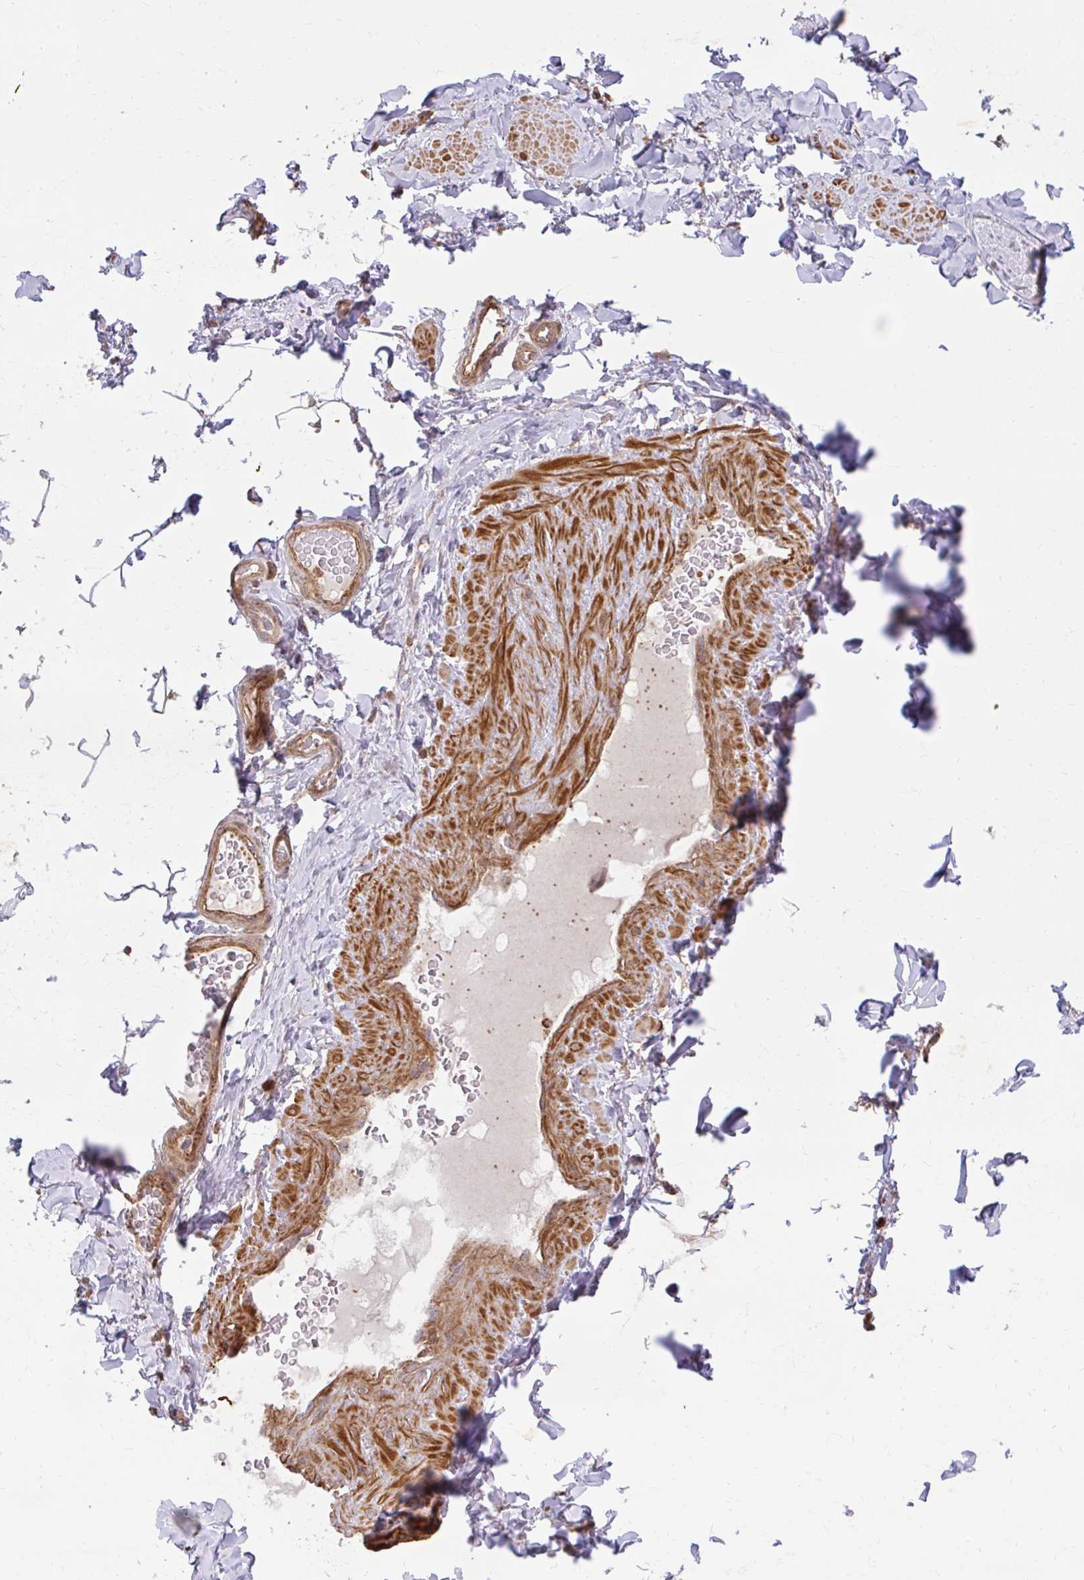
{"staining": {"intensity": "negative", "quantity": "none", "location": "none"}, "tissue": "adipose tissue", "cell_type": "Adipocytes", "image_type": "normal", "snomed": [{"axis": "morphology", "description": "Normal tissue, NOS"}, {"axis": "topography", "description": "Vascular tissue"}, {"axis": "topography", "description": "Peripheral nerve tissue"}], "caption": "Adipocytes show no significant expression in benign adipose tissue.", "gene": "GNS", "patient": {"sex": "male", "age": 41}}